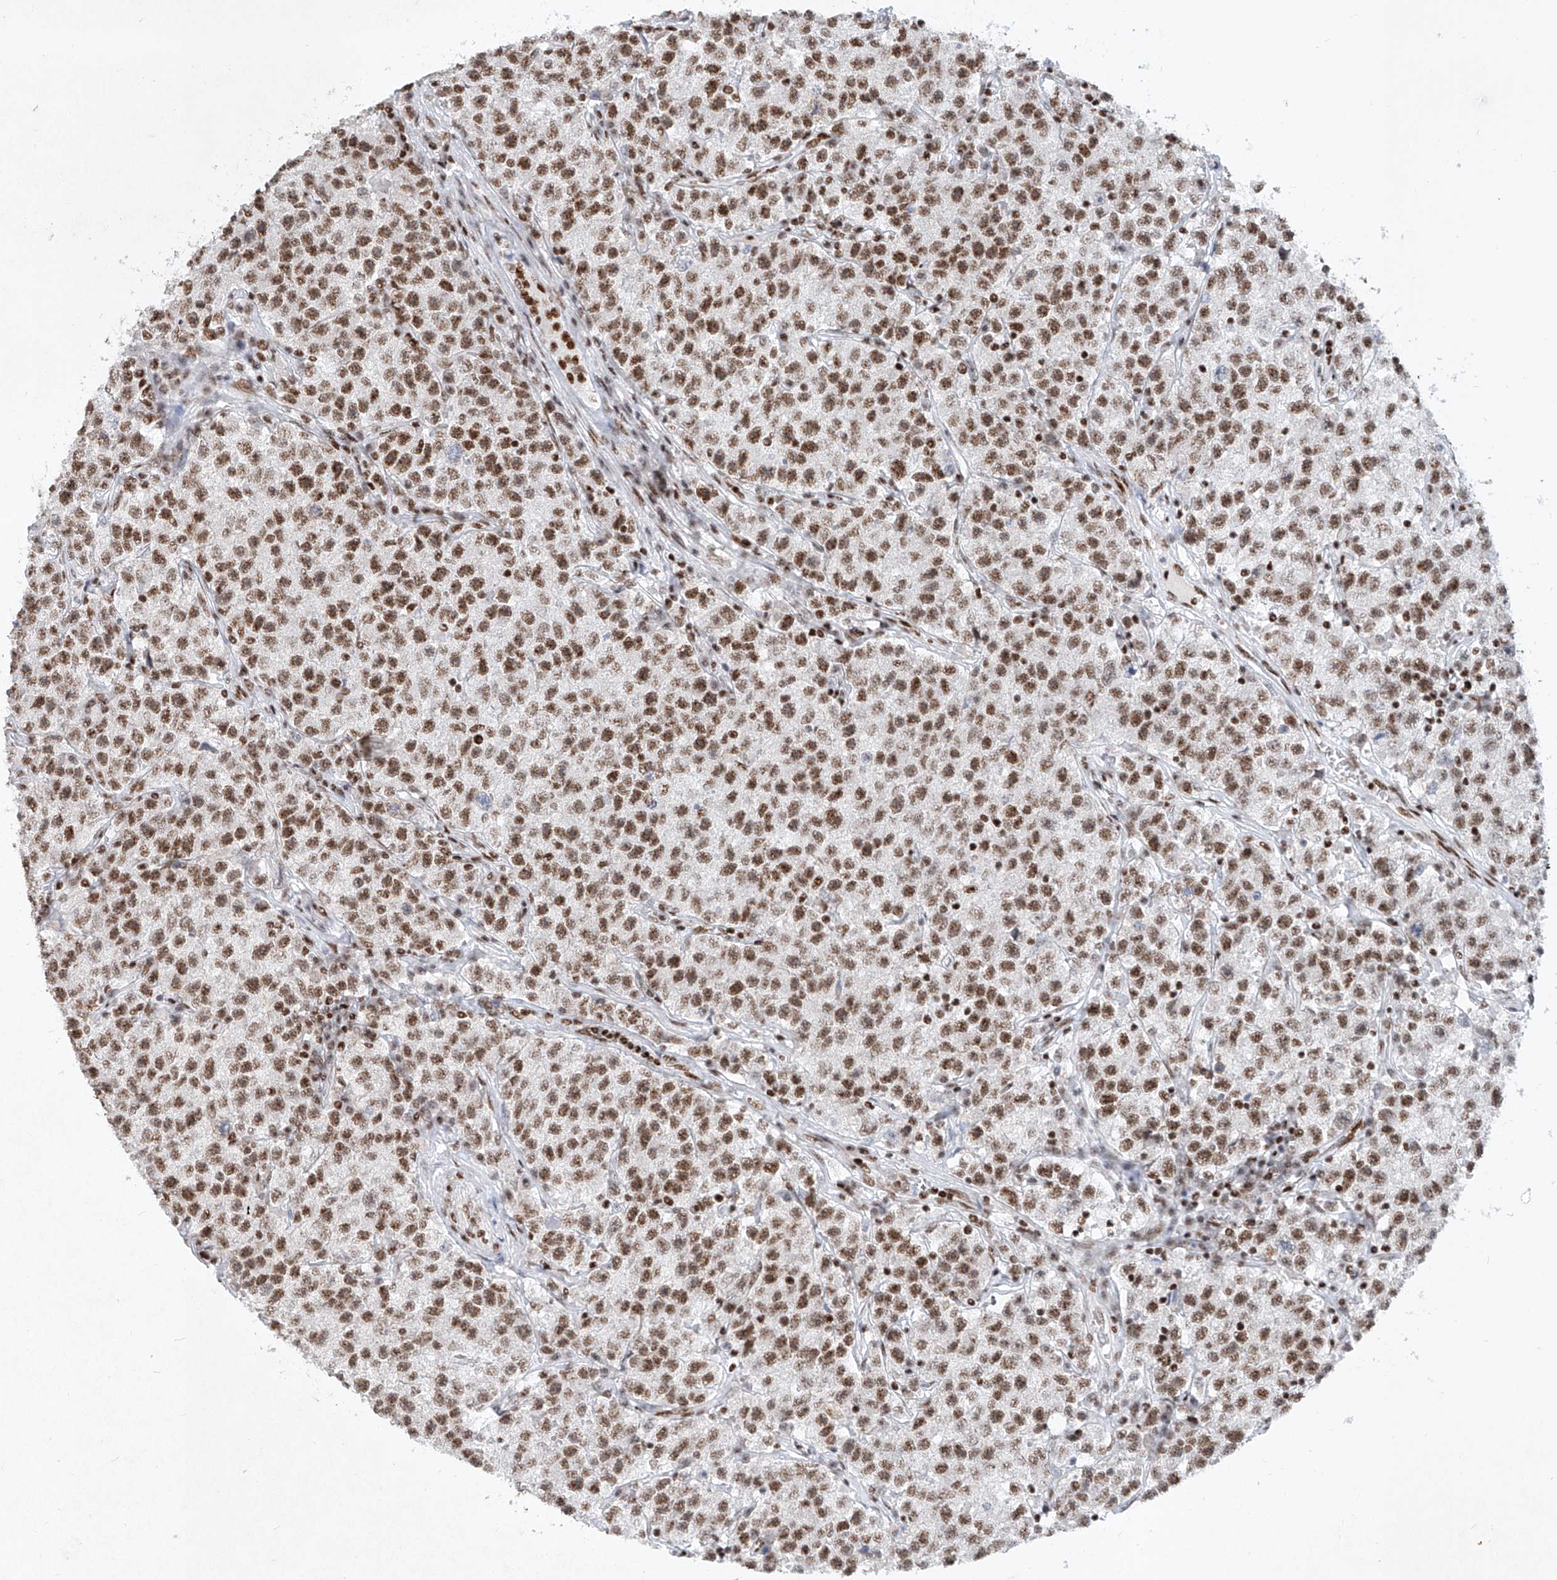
{"staining": {"intensity": "moderate", "quantity": ">75%", "location": "nuclear"}, "tissue": "testis cancer", "cell_type": "Tumor cells", "image_type": "cancer", "snomed": [{"axis": "morphology", "description": "Seminoma, NOS"}, {"axis": "topography", "description": "Testis"}], "caption": "High-magnification brightfield microscopy of testis seminoma stained with DAB (3,3'-diaminobenzidine) (brown) and counterstained with hematoxylin (blue). tumor cells exhibit moderate nuclear staining is present in about>75% of cells.", "gene": "TAF4", "patient": {"sex": "male", "age": 22}}